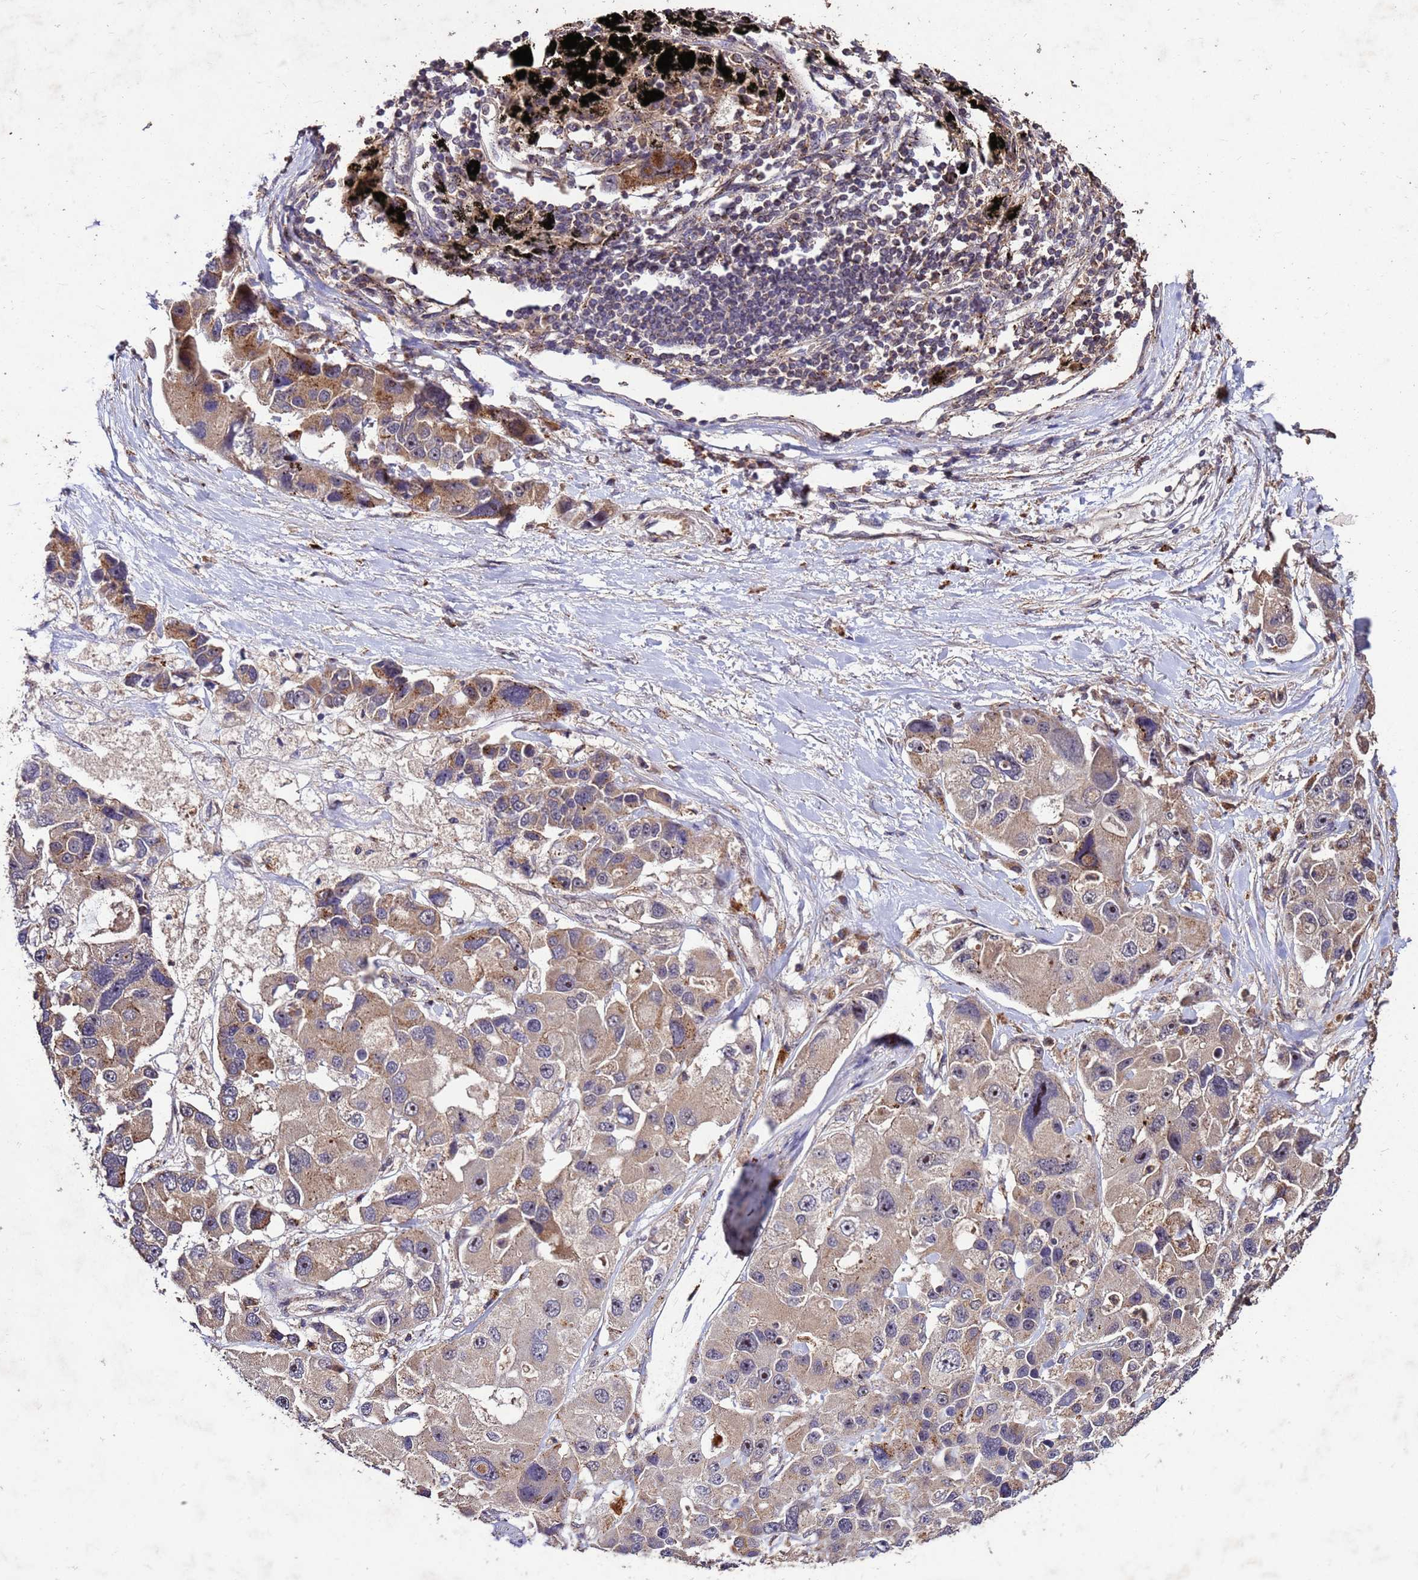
{"staining": {"intensity": "weak", "quantity": ">75%", "location": "cytoplasmic/membranous,nuclear"}, "tissue": "lung cancer", "cell_type": "Tumor cells", "image_type": "cancer", "snomed": [{"axis": "morphology", "description": "Adenocarcinoma, NOS"}, {"axis": "topography", "description": "Lung"}], "caption": "Lung cancer stained with a brown dye shows weak cytoplasmic/membranous and nuclear positive positivity in about >75% of tumor cells.", "gene": "TOR4A", "patient": {"sex": "female", "age": 54}}